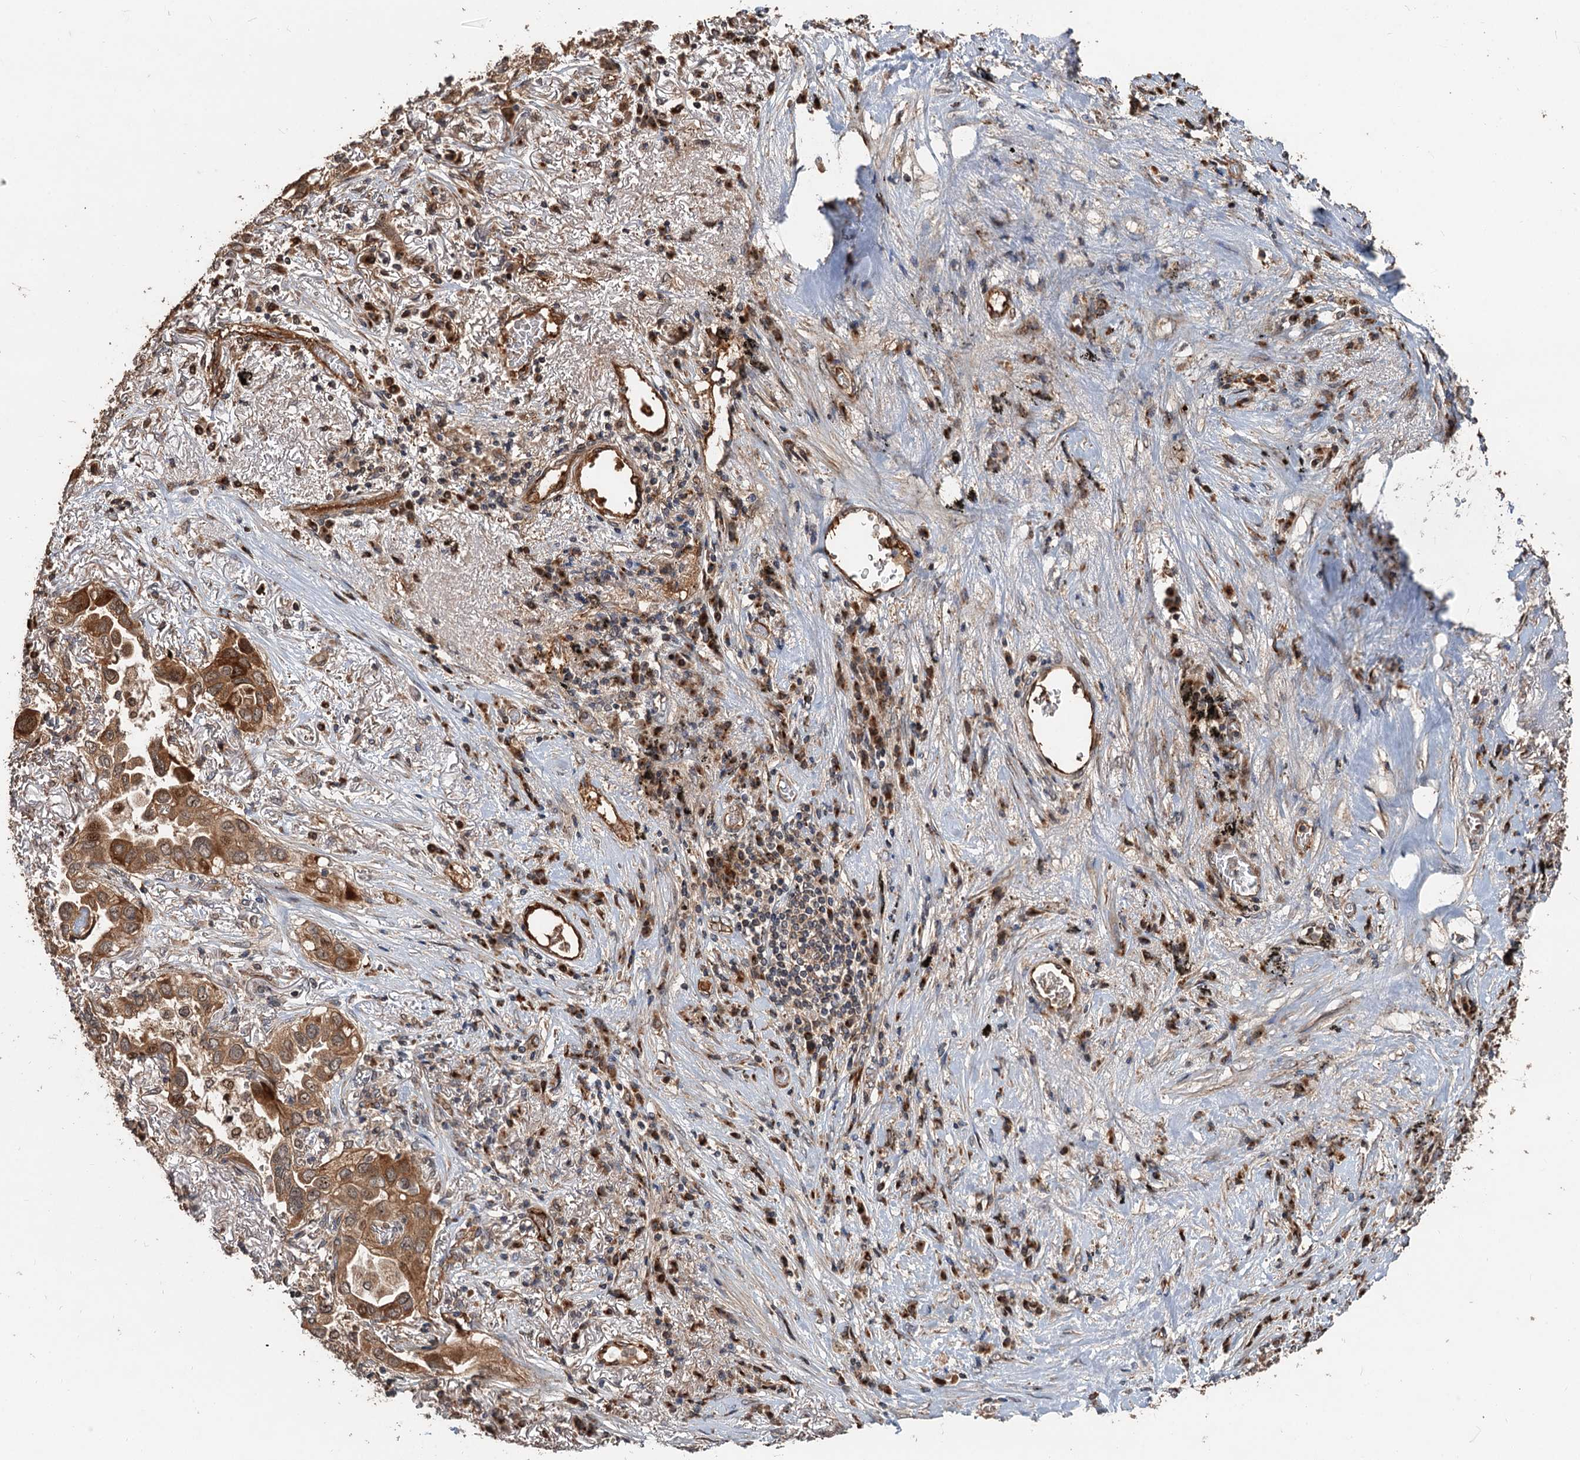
{"staining": {"intensity": "moderate", "quantity": ">75%", "location": "cytoplasmic/membranous,nuclear"}, "tissue": "lung cancer", "cell_type": "Tumor cells", "image_type": "cancer", "snomed": [{"axis": "morphology", "description": "Adenocarcinoma, NOS"}, {"axis": "topography", "description": "Lung"}], "caption": "A histopathology image showing moderate cytoplasmic/membranous and nuclear expression in about >75% of tumor cells in lung cancer, as visualized by brown immunohistochemical staining.", "gene": "DEXI", "patient": {"sex": "female", "age": 76}}